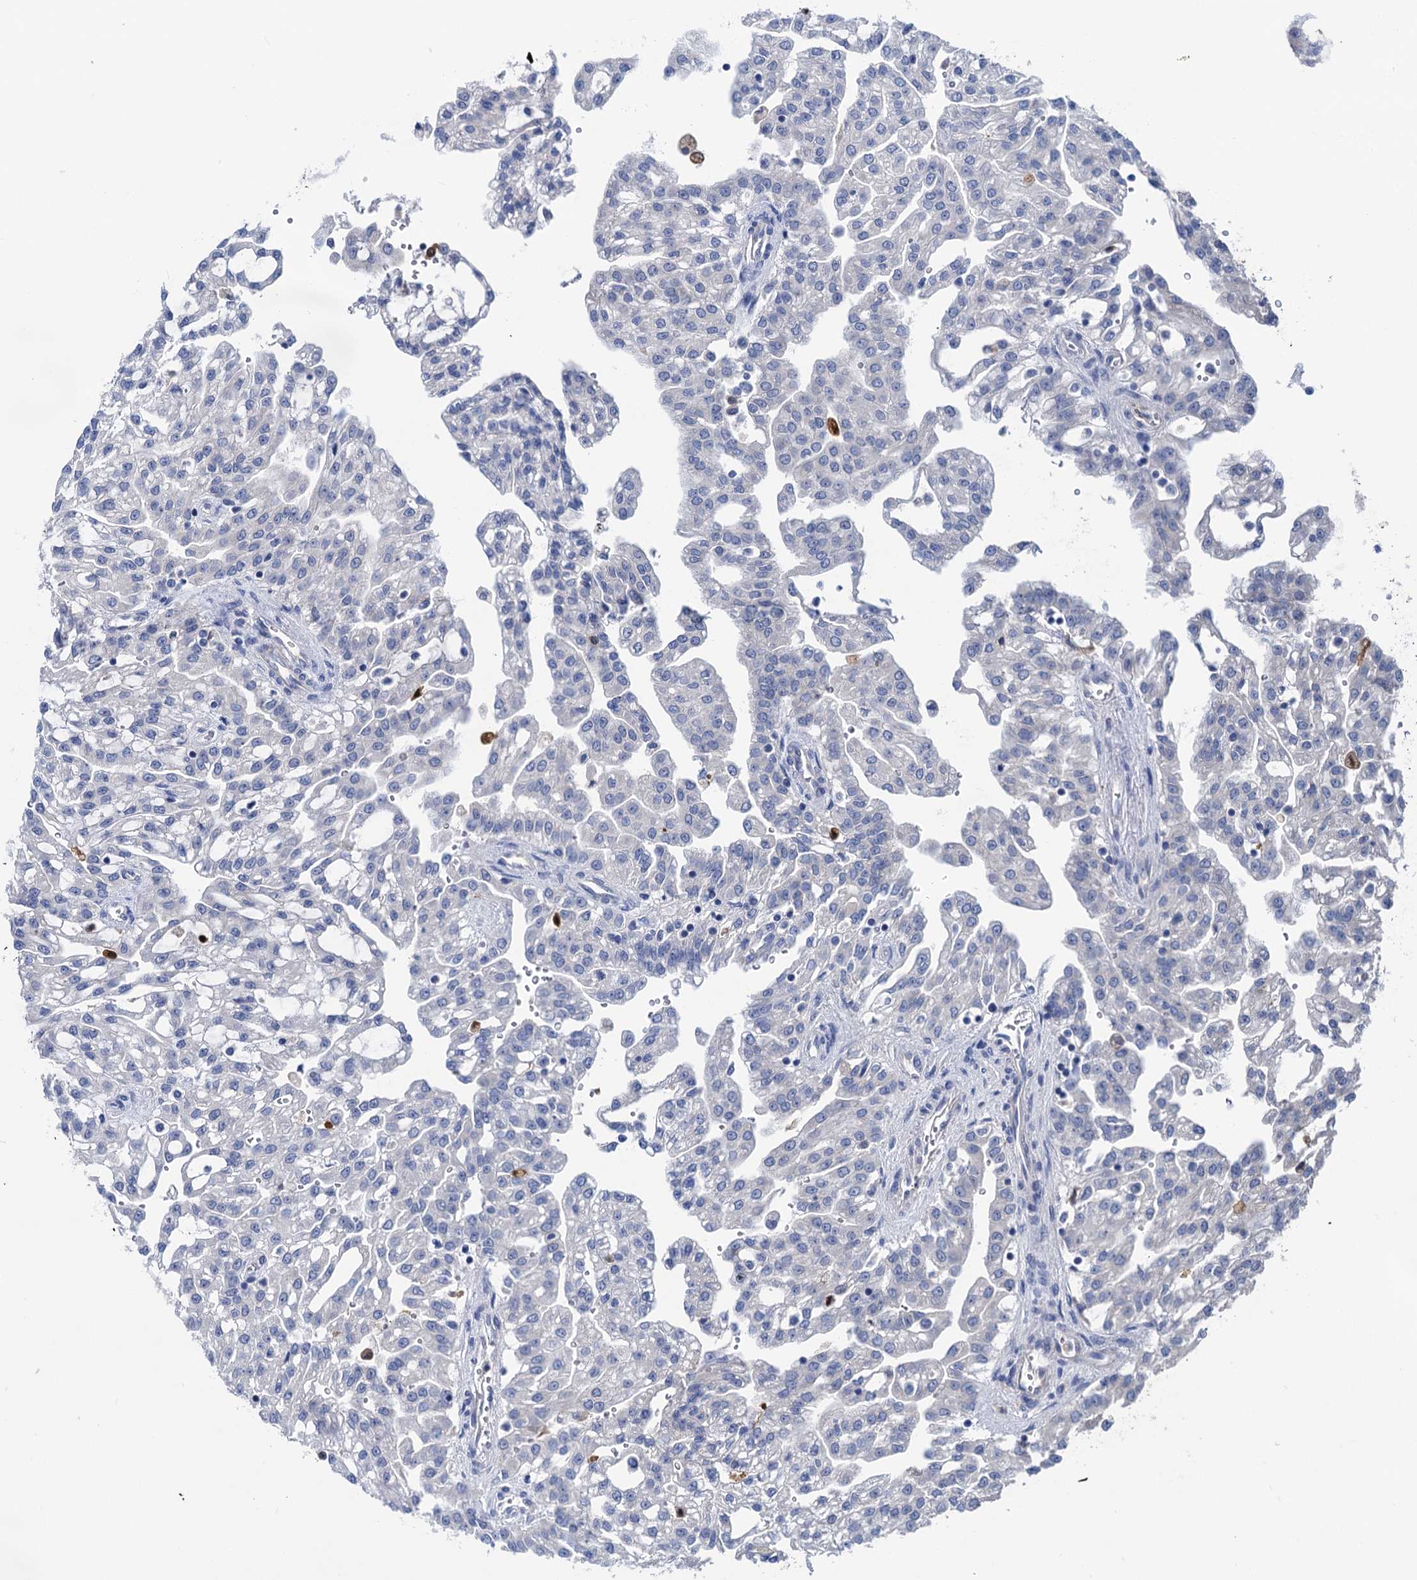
{"staining": {"intensity": "negative", "quantity": "none", "location": "none"}, "tissue": "renal cancer", "cell_type": "Tumor cells", "image_type": "cancer", "snomed": [{"axis": "morphology", "description": "Adenocarcinoma, NOS"}, {"axis": "topography", "description": "Kidney"}], "caption": "A micrograph of renal cancer (adenocarcinoma) stained for a protein reveals no brown staining in tumor cells.", "gene": "ZNRD2", "patient": {"sex": "male", "age": 63}}